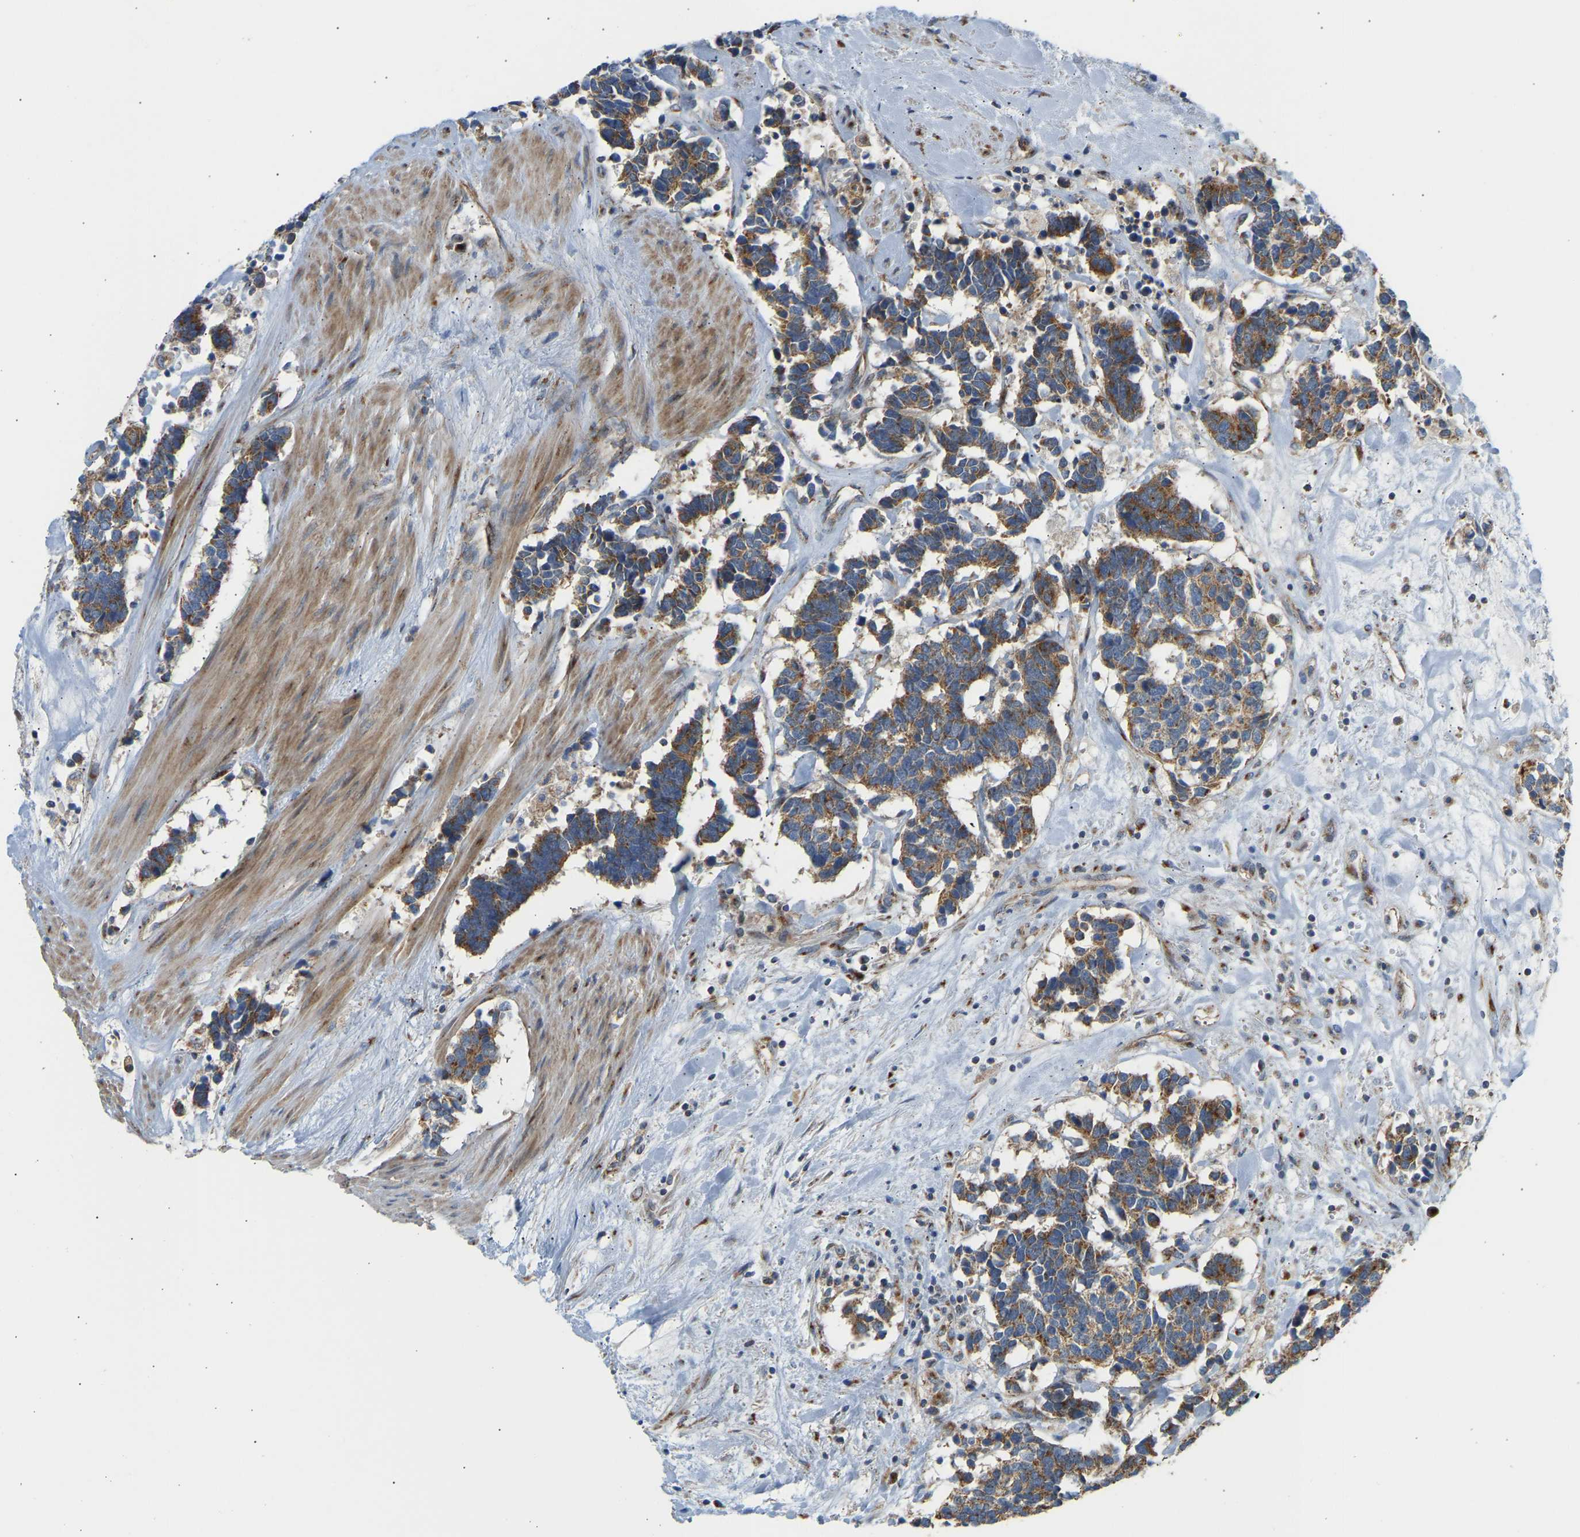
{"staining": {"intensity": "moderate", "quantity": ">75%", "location": "cytoplasmic/membranous"}, "tissue": "carcinoid", "cell_type": "Tumor cells", "image_type": "cancer", "snomed": [{"axis": "morphology", "description": "Carcinoma, NOS"}, {"axis": "morphology", "description": "Carcinoid, malignant, NOS"}, {"axis": "topography", "description": "Urinary bladder"}], "caption": "Carcinoma stained for a protein displays moderate cytoplasmic/membranous positivity in tumor cells. Using DAB (brown) and hematoxylin (blue) stains, captured at high magnification using brightfield microscopy.", "gene": "YIPF2", "patient": {"sex": "male", "age": 57}}